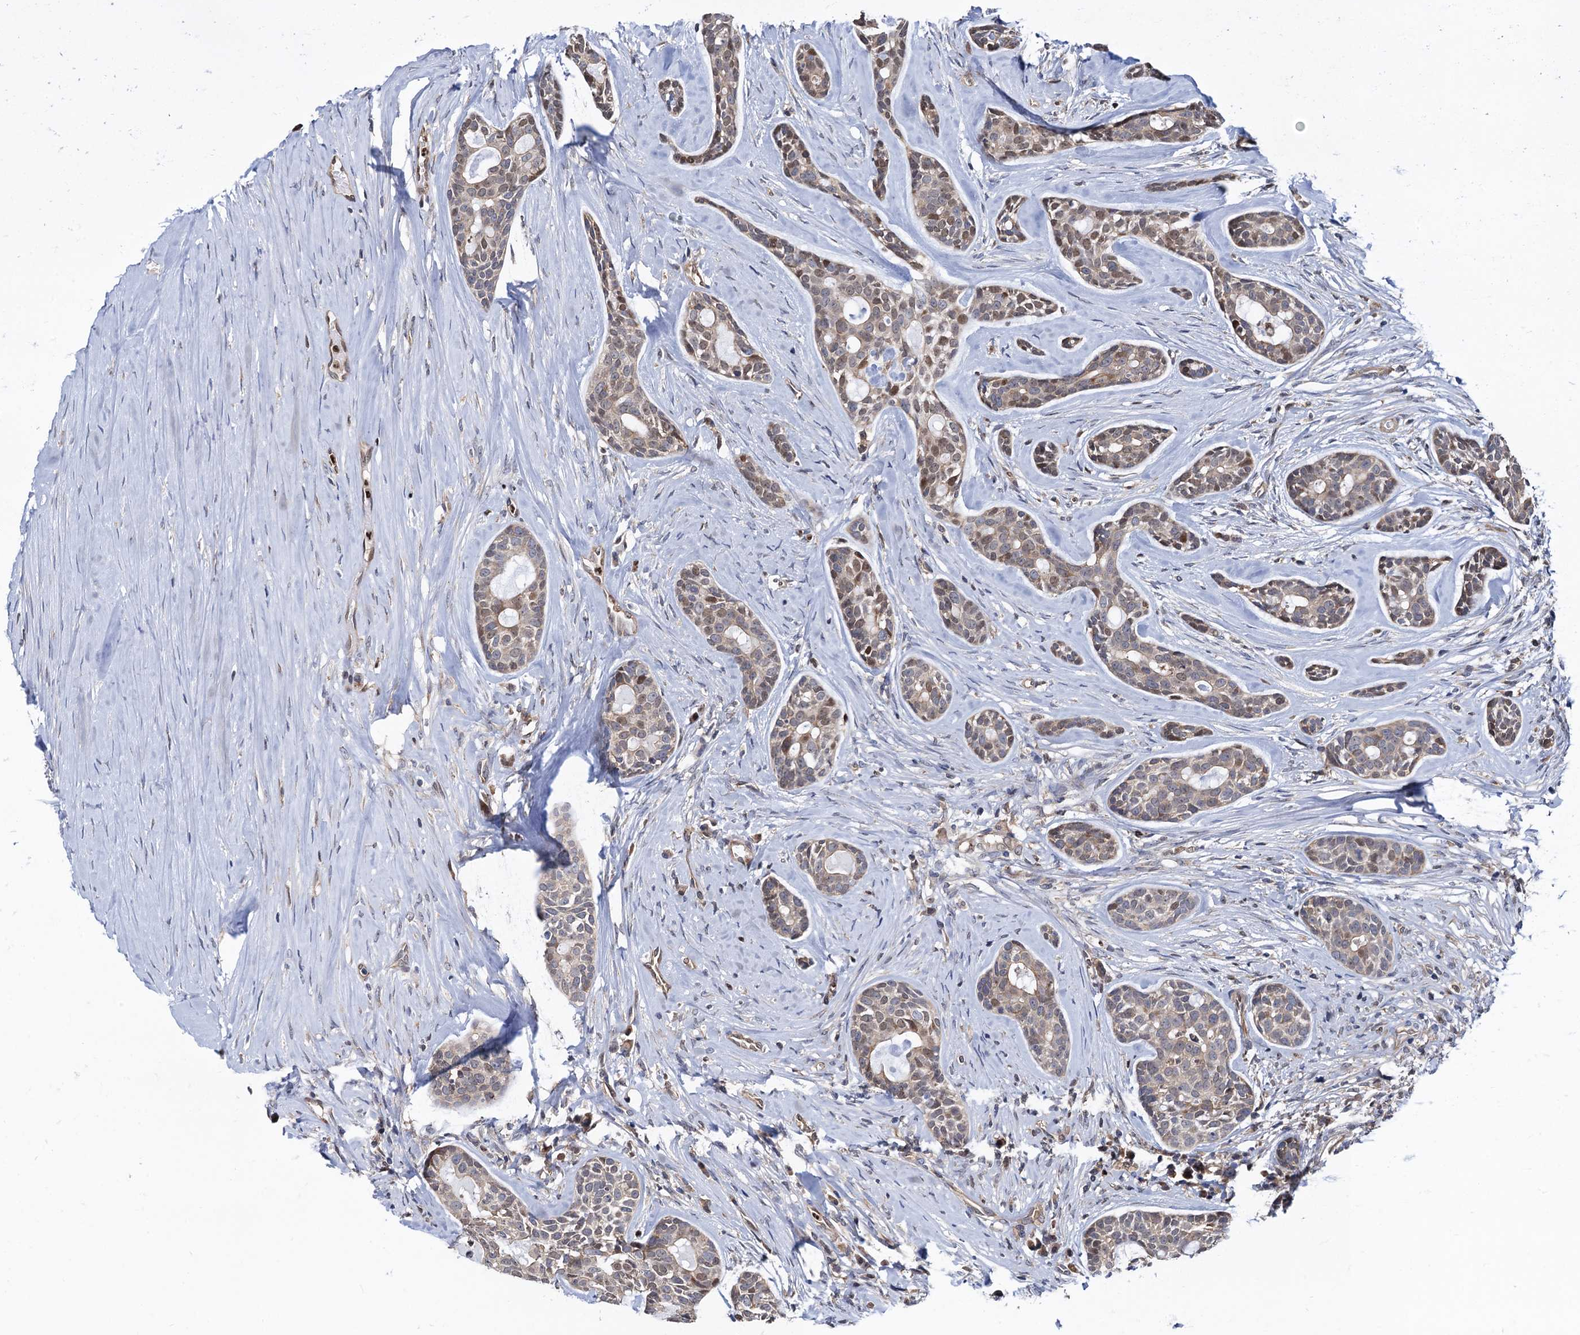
{"staining": {"intensity": "moderate", "quantity": "<25%", "location": "nuclear"}, "tissue": "head and neck cancer", "cell_type": "Tumor cells", "image_type": "cancer", "snomed": [{"axis": "morphology", "description": "Adenocarcinoma, NOS"}, {"axis": "topography", "description": "Subcutis"}, {"axis": "topography", "description": "Head-Neck"}], "caption": "A brown stain labels moderate nuclear staining of a protein in human head and neck cancer (adenocarcinoma) tumor cells. The staining is performed using DAB brown chromogen to label protein expression. The nuclei are counter-stained blue using hematoxylin.", "gene": "RNF125", "patient": {"sex": "female", "age": 73}}